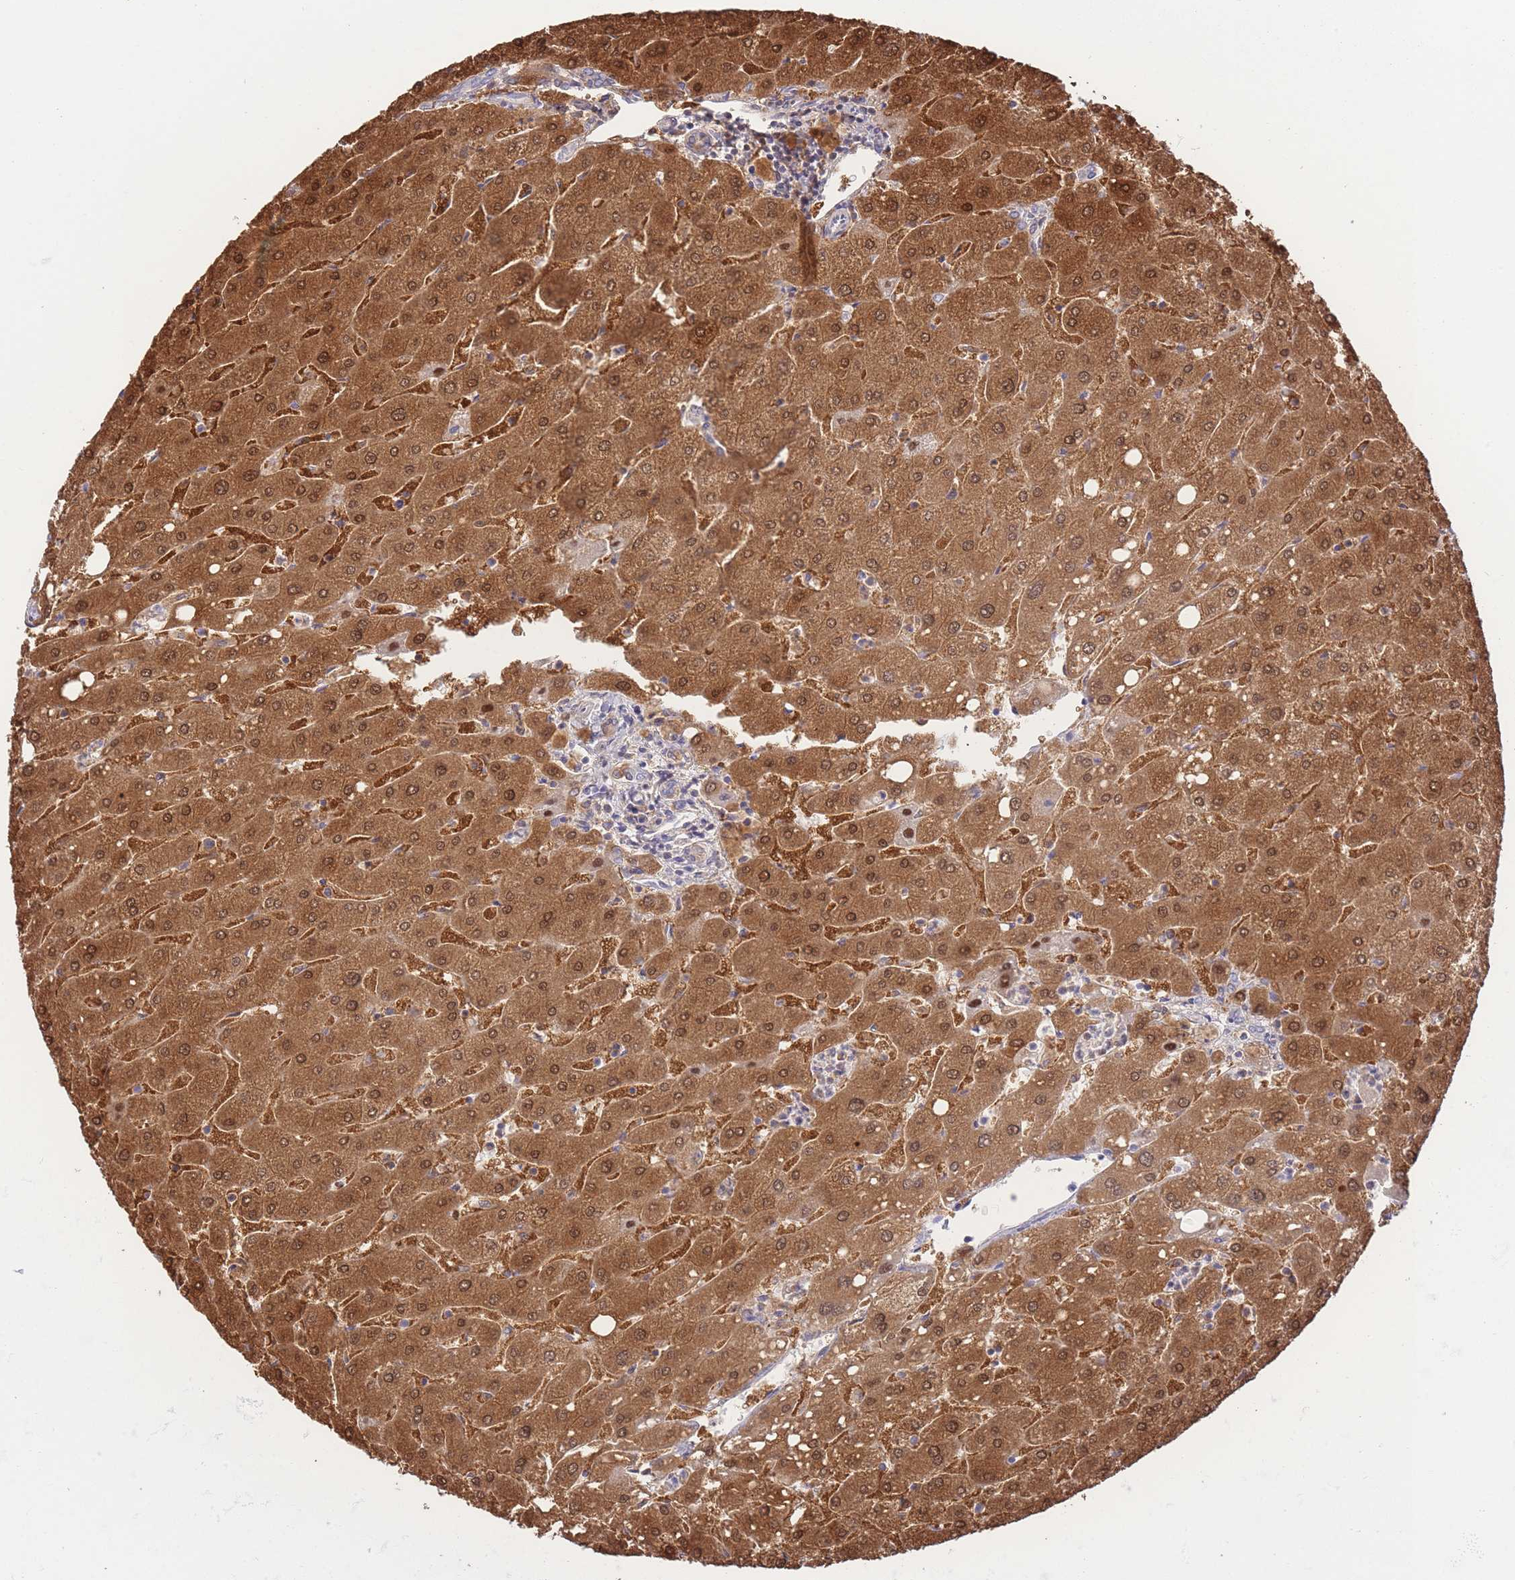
{"staining": {"intensity": "negative", "quantity": "none", "location": "none"}, "tissue": "liver", "cell_type": "Cholangiocytes", "image_type": "normal", "snomed": [{"axis": "morphology", "description": "Normal tissue, NOS"}, {"axis": "topography", "description": "Liver"}], "caption": "Photomicrograph shows no protein expression in cholangiocytes of normal liver. (DAB immunohistochemistry with hematoxylin counter stain).", "gene": "FAH", "patient": {"sex": "male", "age": 67}}